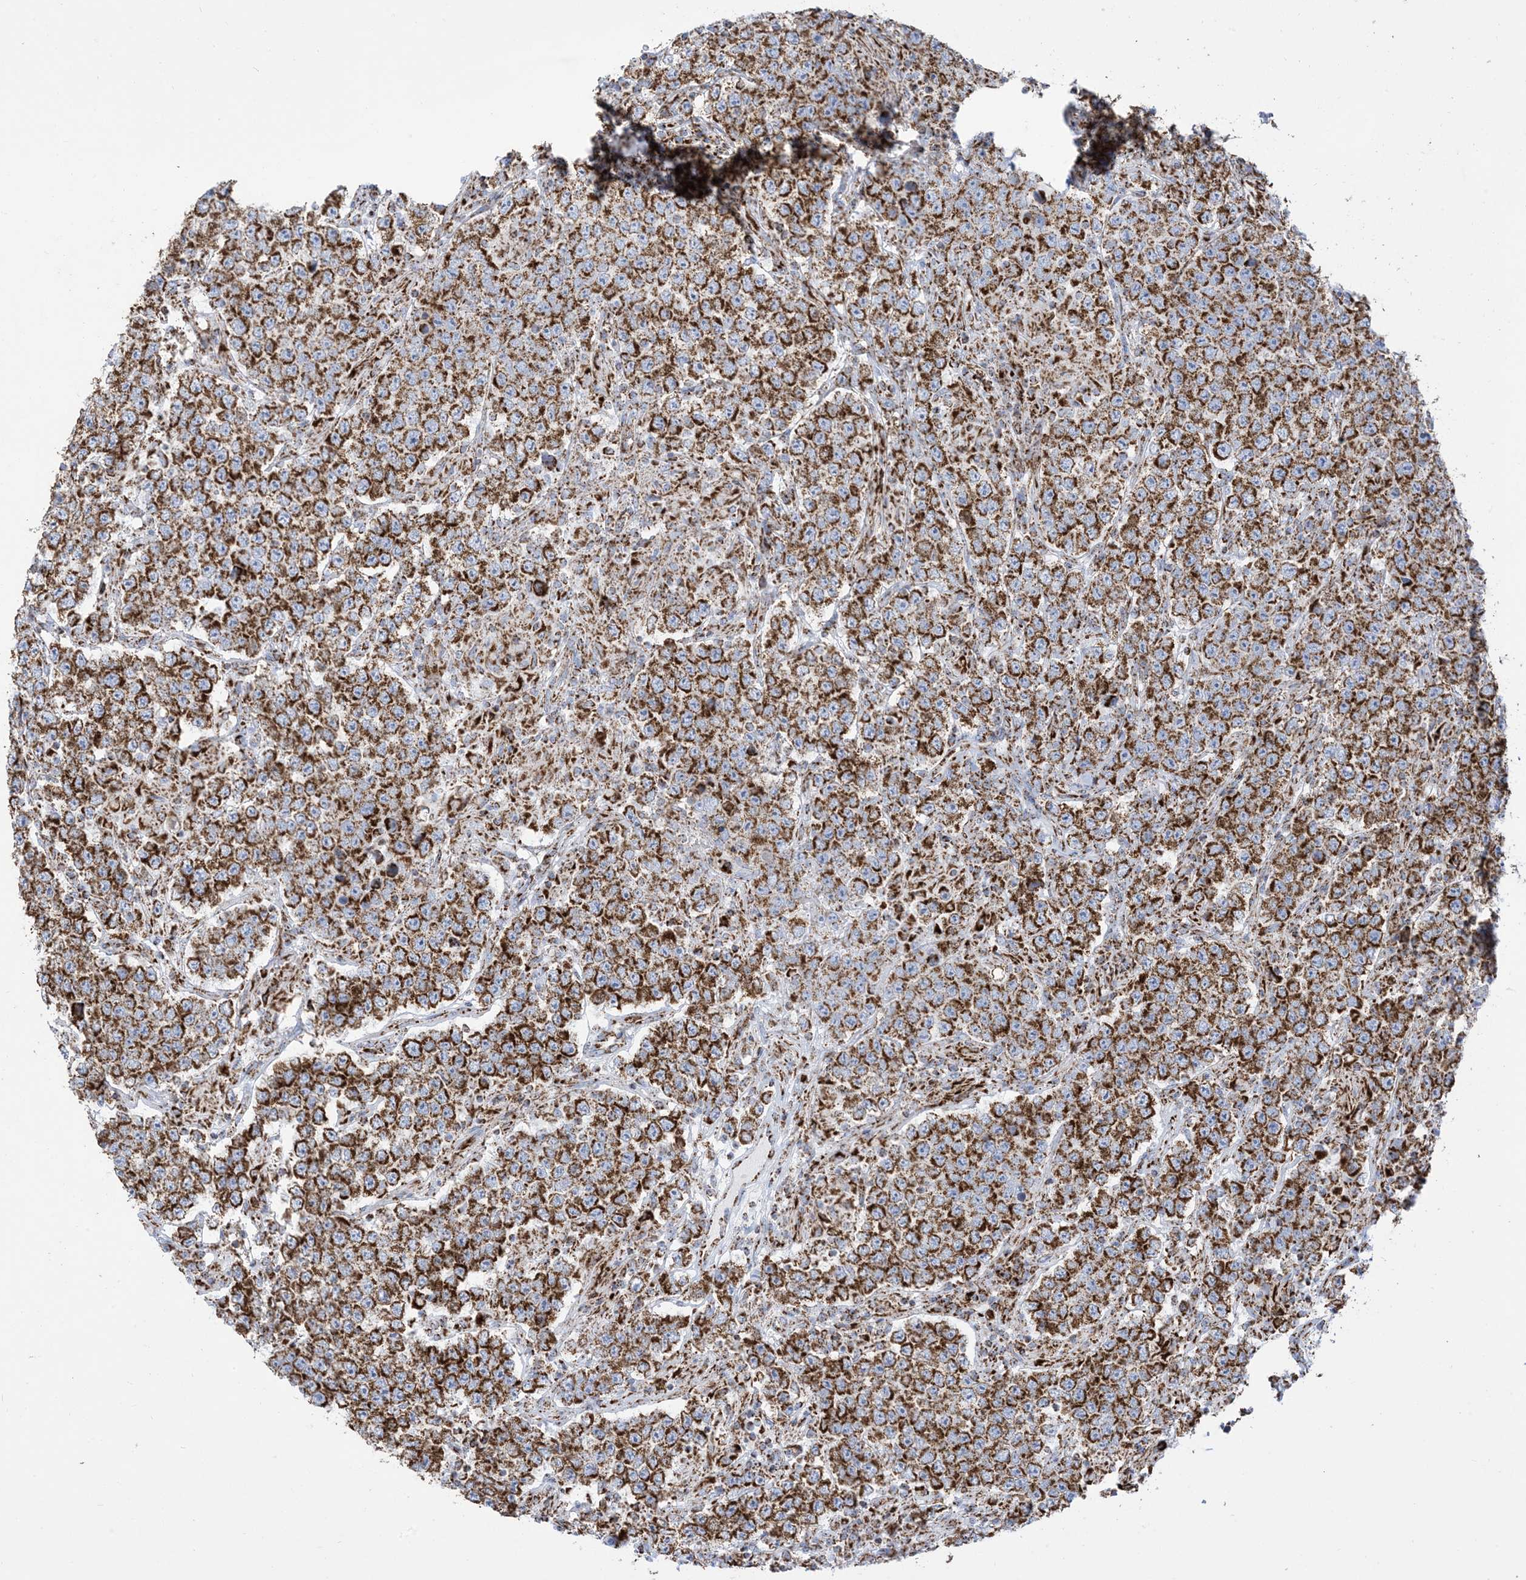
{"staining": {"intensity": "strong", "quantity": ">75%", "location": "cytoplasmic/membranous"}, "tissue": "testis cancer", "cell_type": "Tumor cells", "image_type": "cancer", "snomed": [{"axis": "morphology", "description": "Normal tissue, NOS"}, {"axis": "morphology", "description": "Urothelial carcinoma, High grade"}, {"axis": "morphology", "description": "Seminoma, NOS"}, {"axis": "morphology", "description": "Carcinoma, Embryonal, NOS"}, {"axis": "topography", "description": "Urinary bladder"}, {"axis": "topography", "description": "Testis"}], "caption": "A brown stain labels strong cytoplasmic/membranous staining of a protein in human testis urothelial carcinoma (high-grade) tumor cells.", "gene": "SAMM50", "patient": {"sex": "male", "age": 41}}